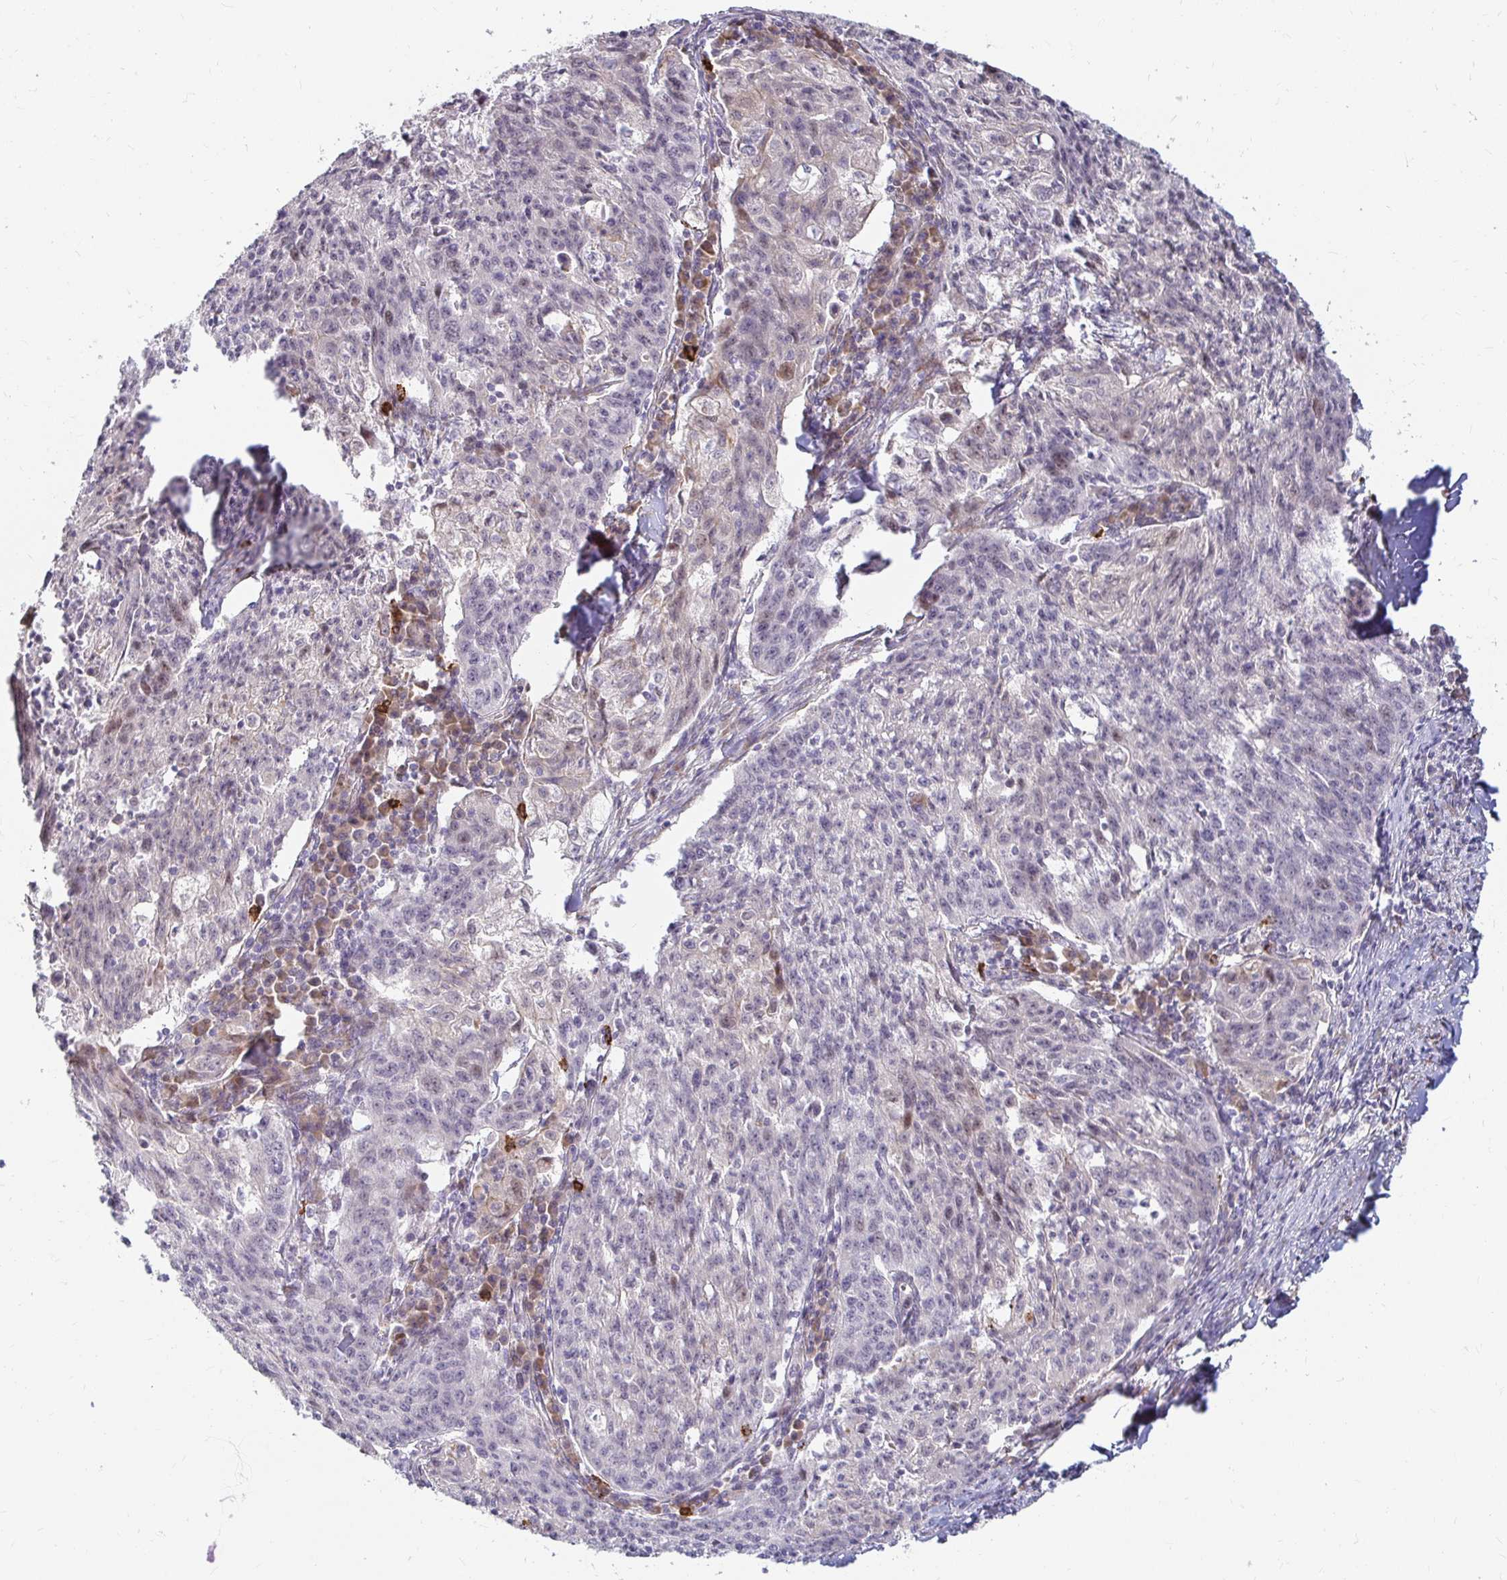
{"staining": {"intensity": "weak", "quantity": "<25%", "location": "cytoplasmic/membranous"}, "tissue": "lung cancer", "cell_type": "Tumor cells", "image_type": "cancer", "snomed": [{"axis": "morphology", "description": "Squamous cell carcinoma, NOS"}, {"axis": "morphology", "description": "Squamous cell carcinoma, metastatic, NOS"}, {"axis": "topography", "description": "Bronchus"}, {"axis": "topography", "description": "Lung"}], "caption": "Protein analysis of lung squamous cell carcinoma reveals no significant expression in tumor cells. (DAB (3,3'-diaminobenzidine) IHC with hematoxylin counter stain).", "gene": "CAST", "patient": {"sex": "male", "age": 62}}